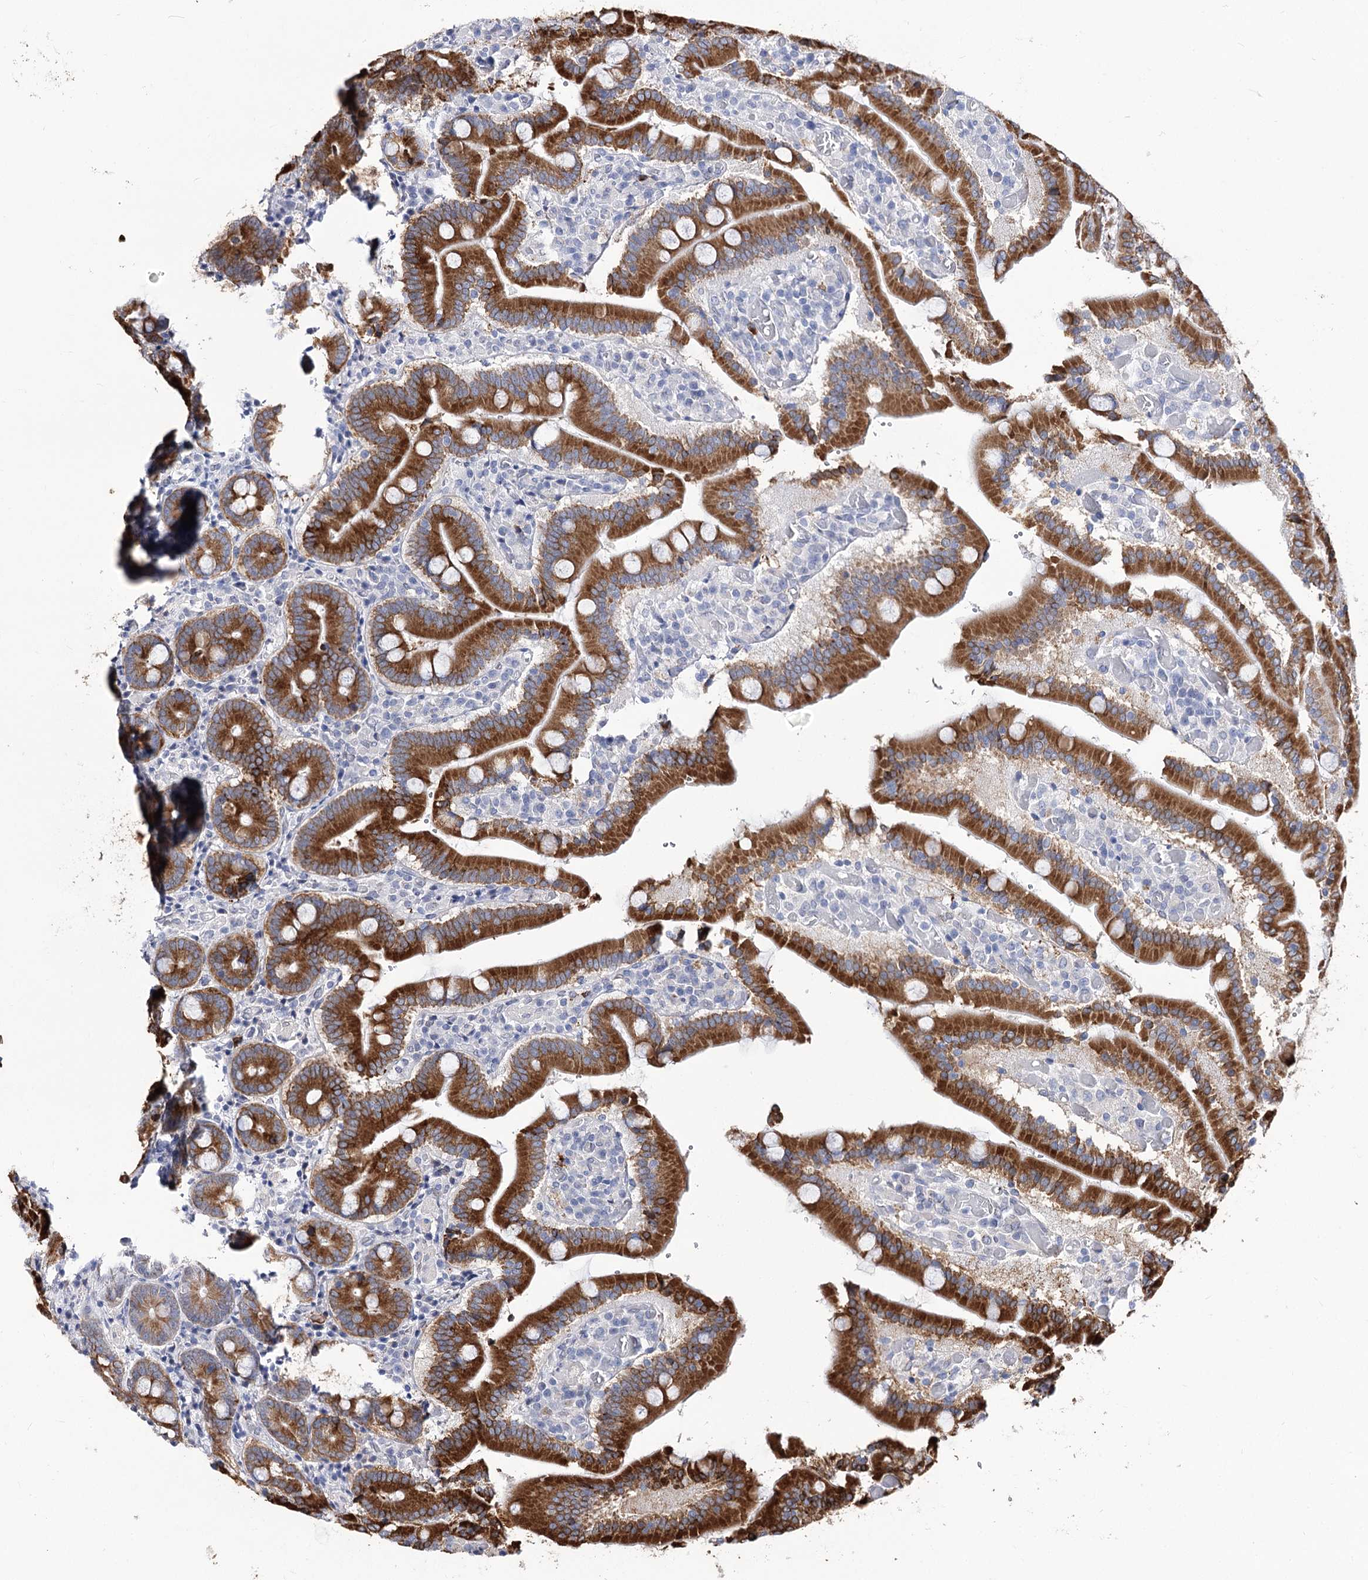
{"staining": {"intensity": "strong", "quantity": ">75%", "location": "cytoplasmic/membranous"}, "tissue": "duodenum", "cell_type": "Glandular cells", "image_type": "normal", "snomed": [{"axis": "morphology", "description": "Normal tissue, NOS"}, {"axis": "topography", "description": "Duodenum"}], "caption": "A high amount of strong cytoplasmic/membranous expression is seen in approximately >75% of glandular cells in unremarkable duodenum.", "gene": "TMEM201", "patient": {"sex": "female", "age": 62}}